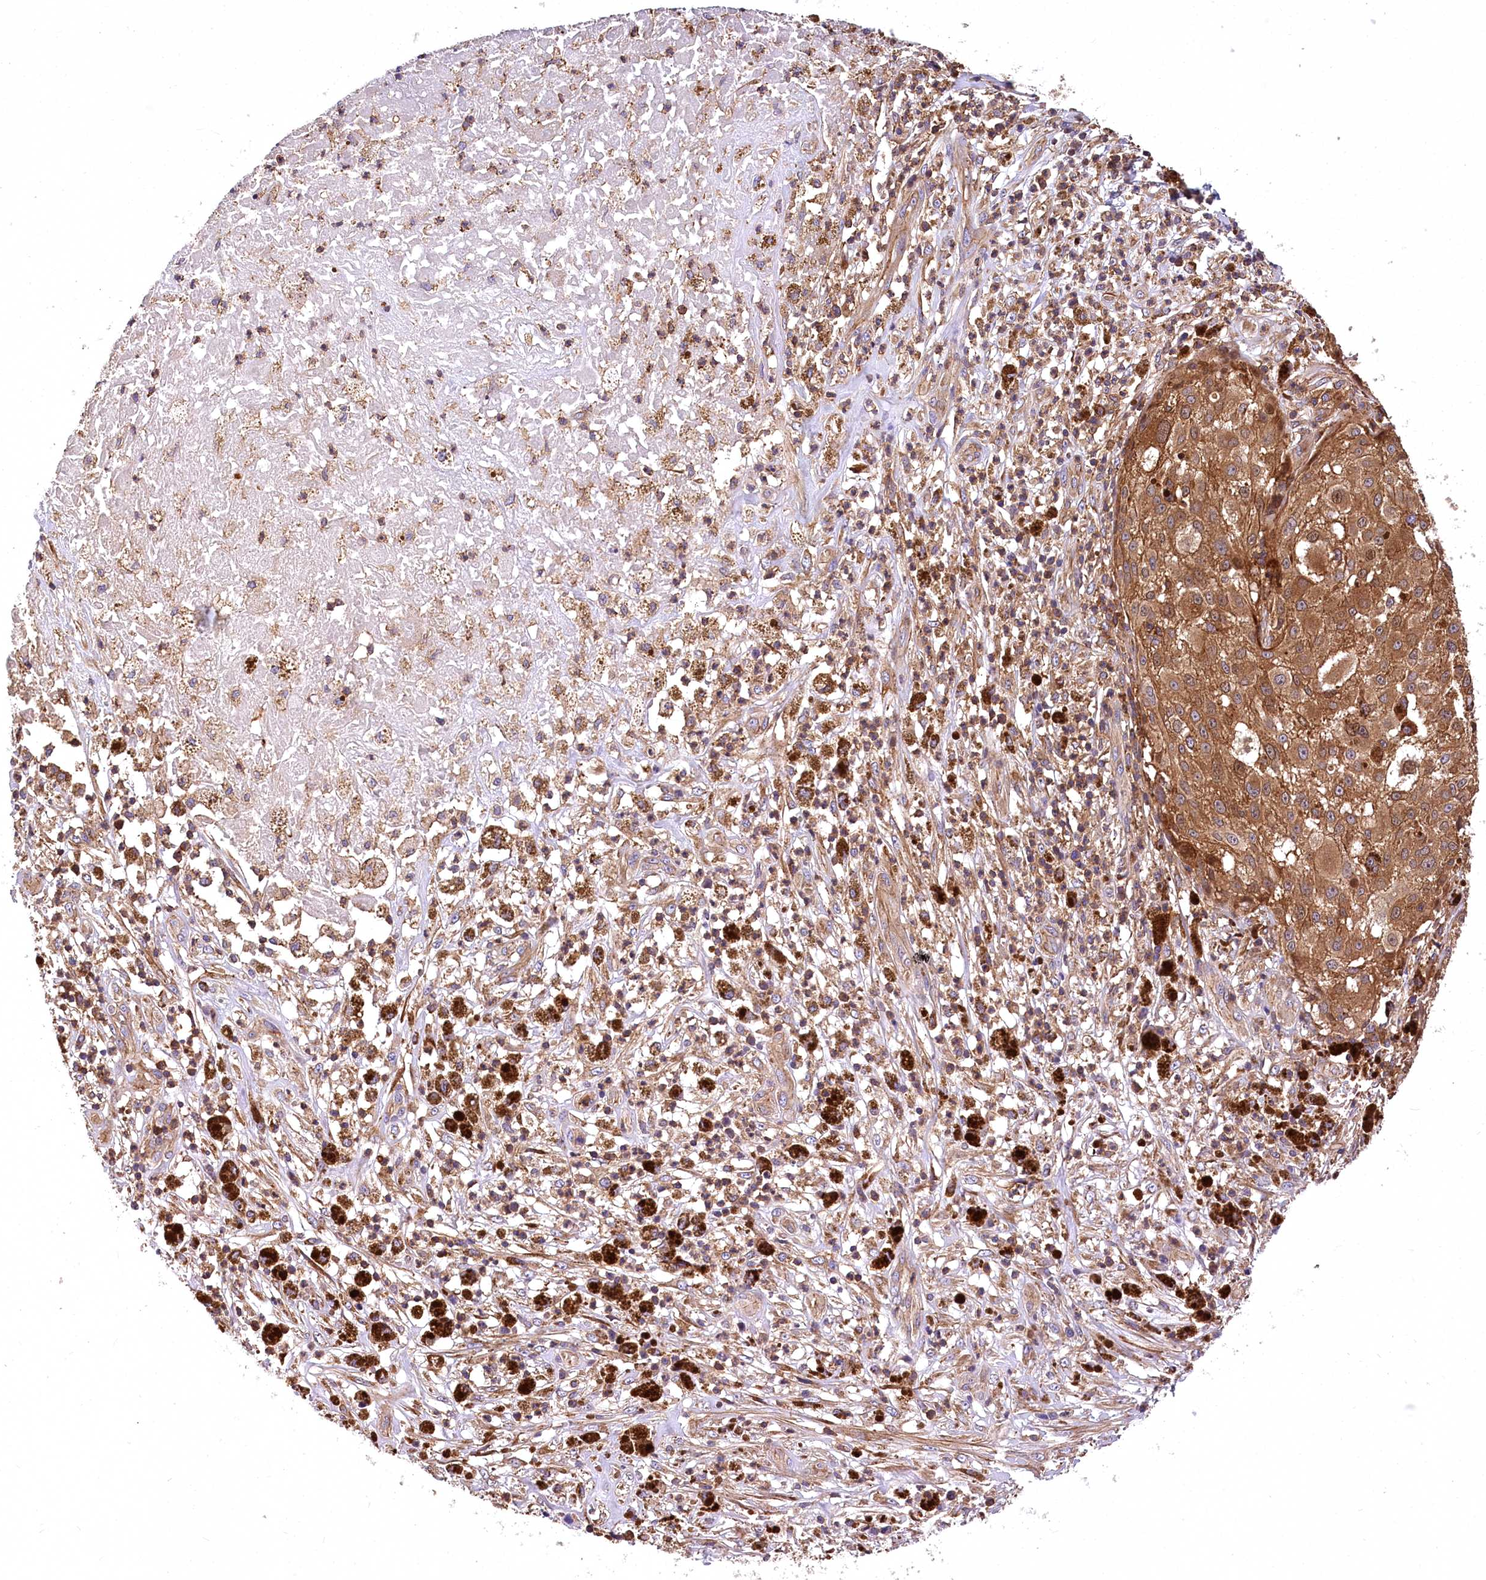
{"staining": {"intensity": "strong", "quantity": ">75%", "location": "cytoplasmic/membranous"}, "tissue": "melanoma", "cell_type": "Tumor cells", "image_type": "cancer", "snomed": [{"axis": "morphology", "description": "Necrosis, NOS"}, {"axis": "morphology", "description": "Malignant melanoma, NOS"}, {"axis": "topography", "description": "Skin"}], "caption": "The histopathology image demonstrates a brown stain indicating the presence of a protein in the cytoplasmic/membranous of tumor cells in malignant melanoma. Nuclei are stained in blue.", "gene": "DPP3", "patient": {"sex": "female", "age": 87}}